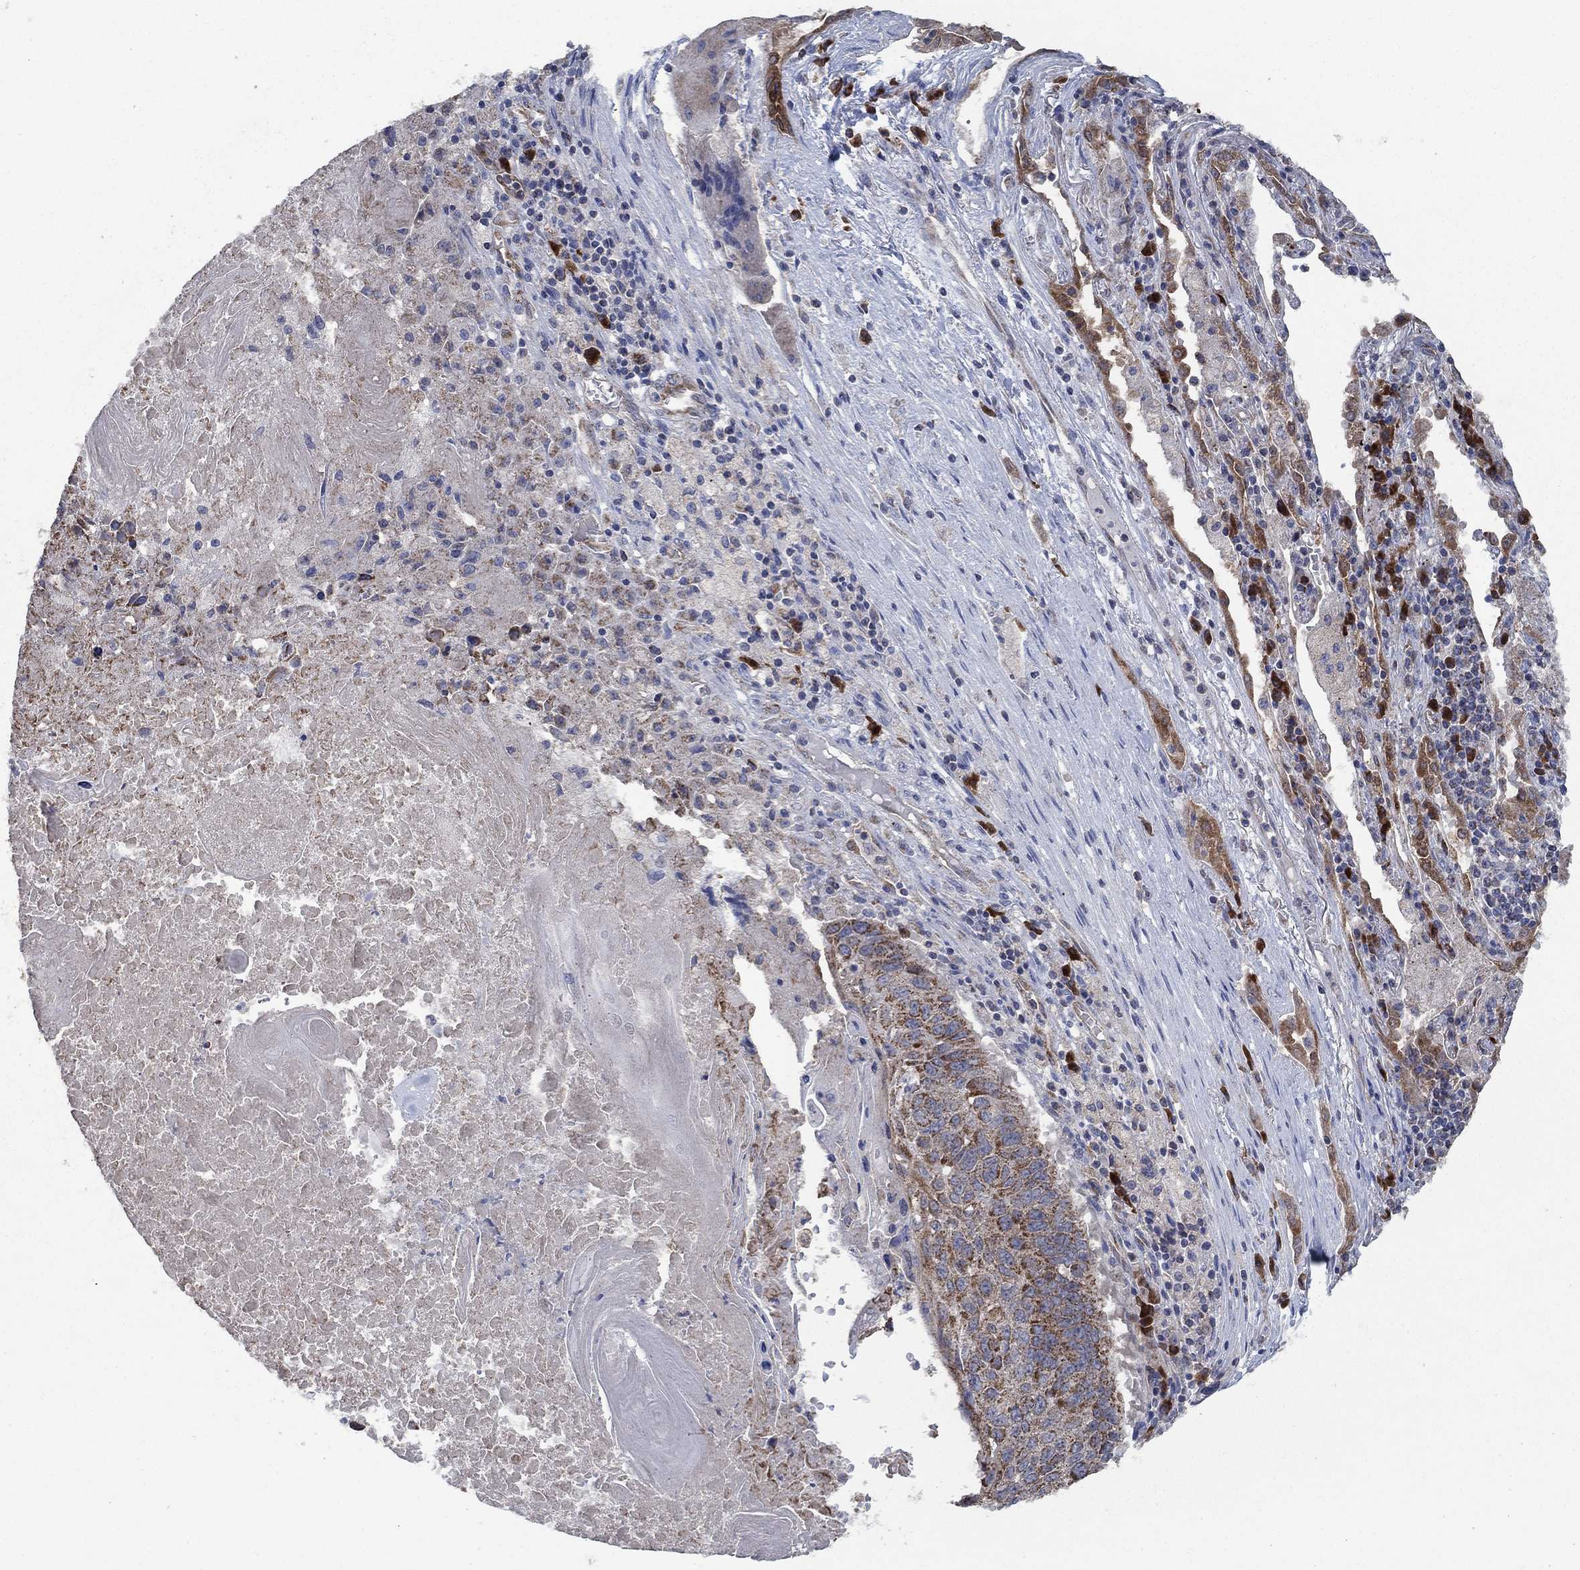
{"staining": {"intensity": "strong", "quantity": "<25%", "location": "cytoplasmic/membranous"}, "tissue": "lung cancer", "cell_type": "Tumor cells", "image_type": "cancer", "snomed": [{"axis": "morphology", "description": "Squamous cell carcinoma, NOS"}, {"axis": "topography", "description": "Lung"}], "caption": "IHC of human squamous cell carcinoma (lung) displays medium levels of strong cytoplasmic/membranous expression in about <25% of tumor cells.", "gene": "HID1", "patient": {"sex": "male", "age": 73}}